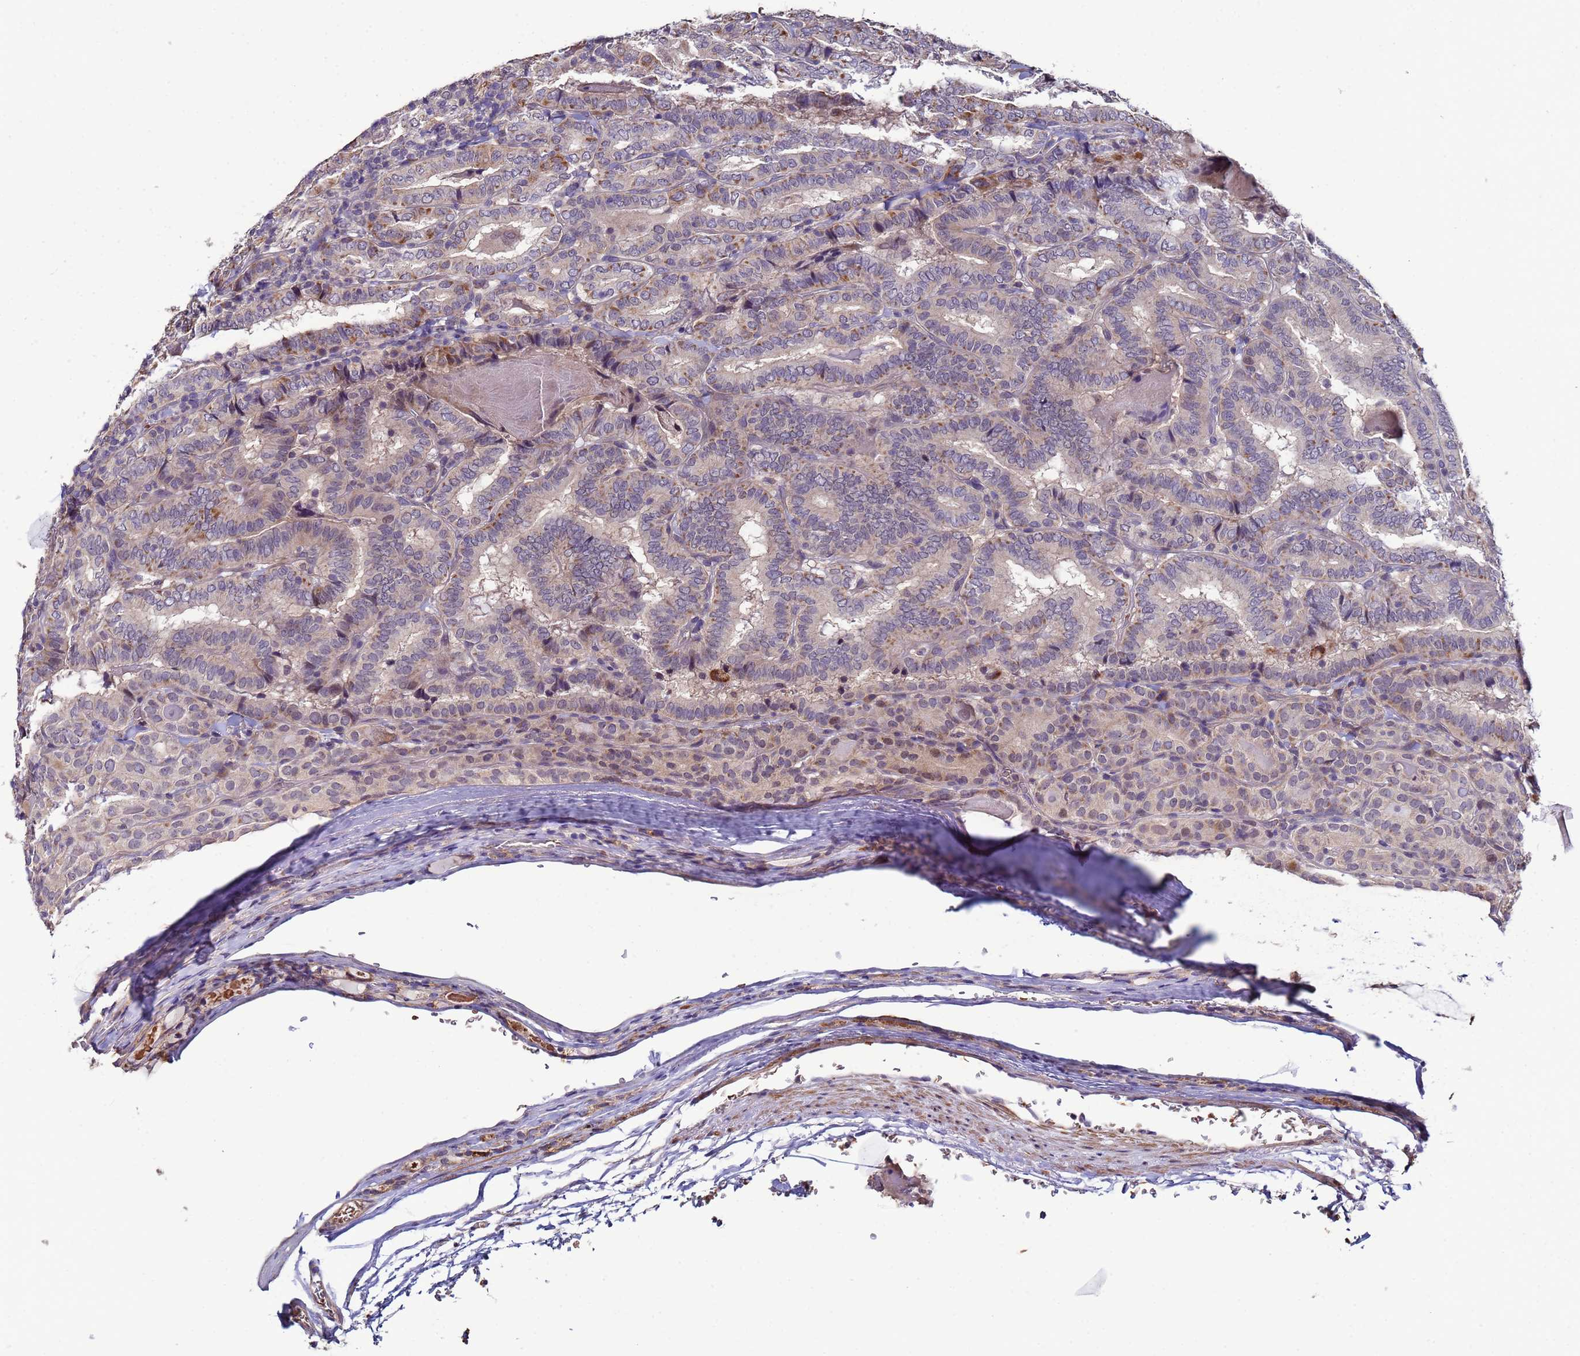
{"staining": {"intensity": "moderate", "quantity": "<25%", "location": "cytoplasmic/membranous,nuclear"}, "tissue": "thyroid cancer", "cell_type": "Tumor cells", "image_type": "cancer", "snomed": [{"axis": "morphology", "description": "Papillary adenocarcinoma, NOS"}, {"axis": "topography", "description": "Thyroid gland"}], "caption": "Brown immunohistochemical staining in human thyroid cancer (papillary adenocarcinoma) reveals moderate cytoplasmic/membranous and nuclear expression in approximately <25% of tumor cells. The protein of interest is stained brown, and the nuclei are stained in blue (DAB IHC with brightfield microscopy, high magnification).", "gene": "CLHC1", "patient": {"sex": "female", "age": 72}}